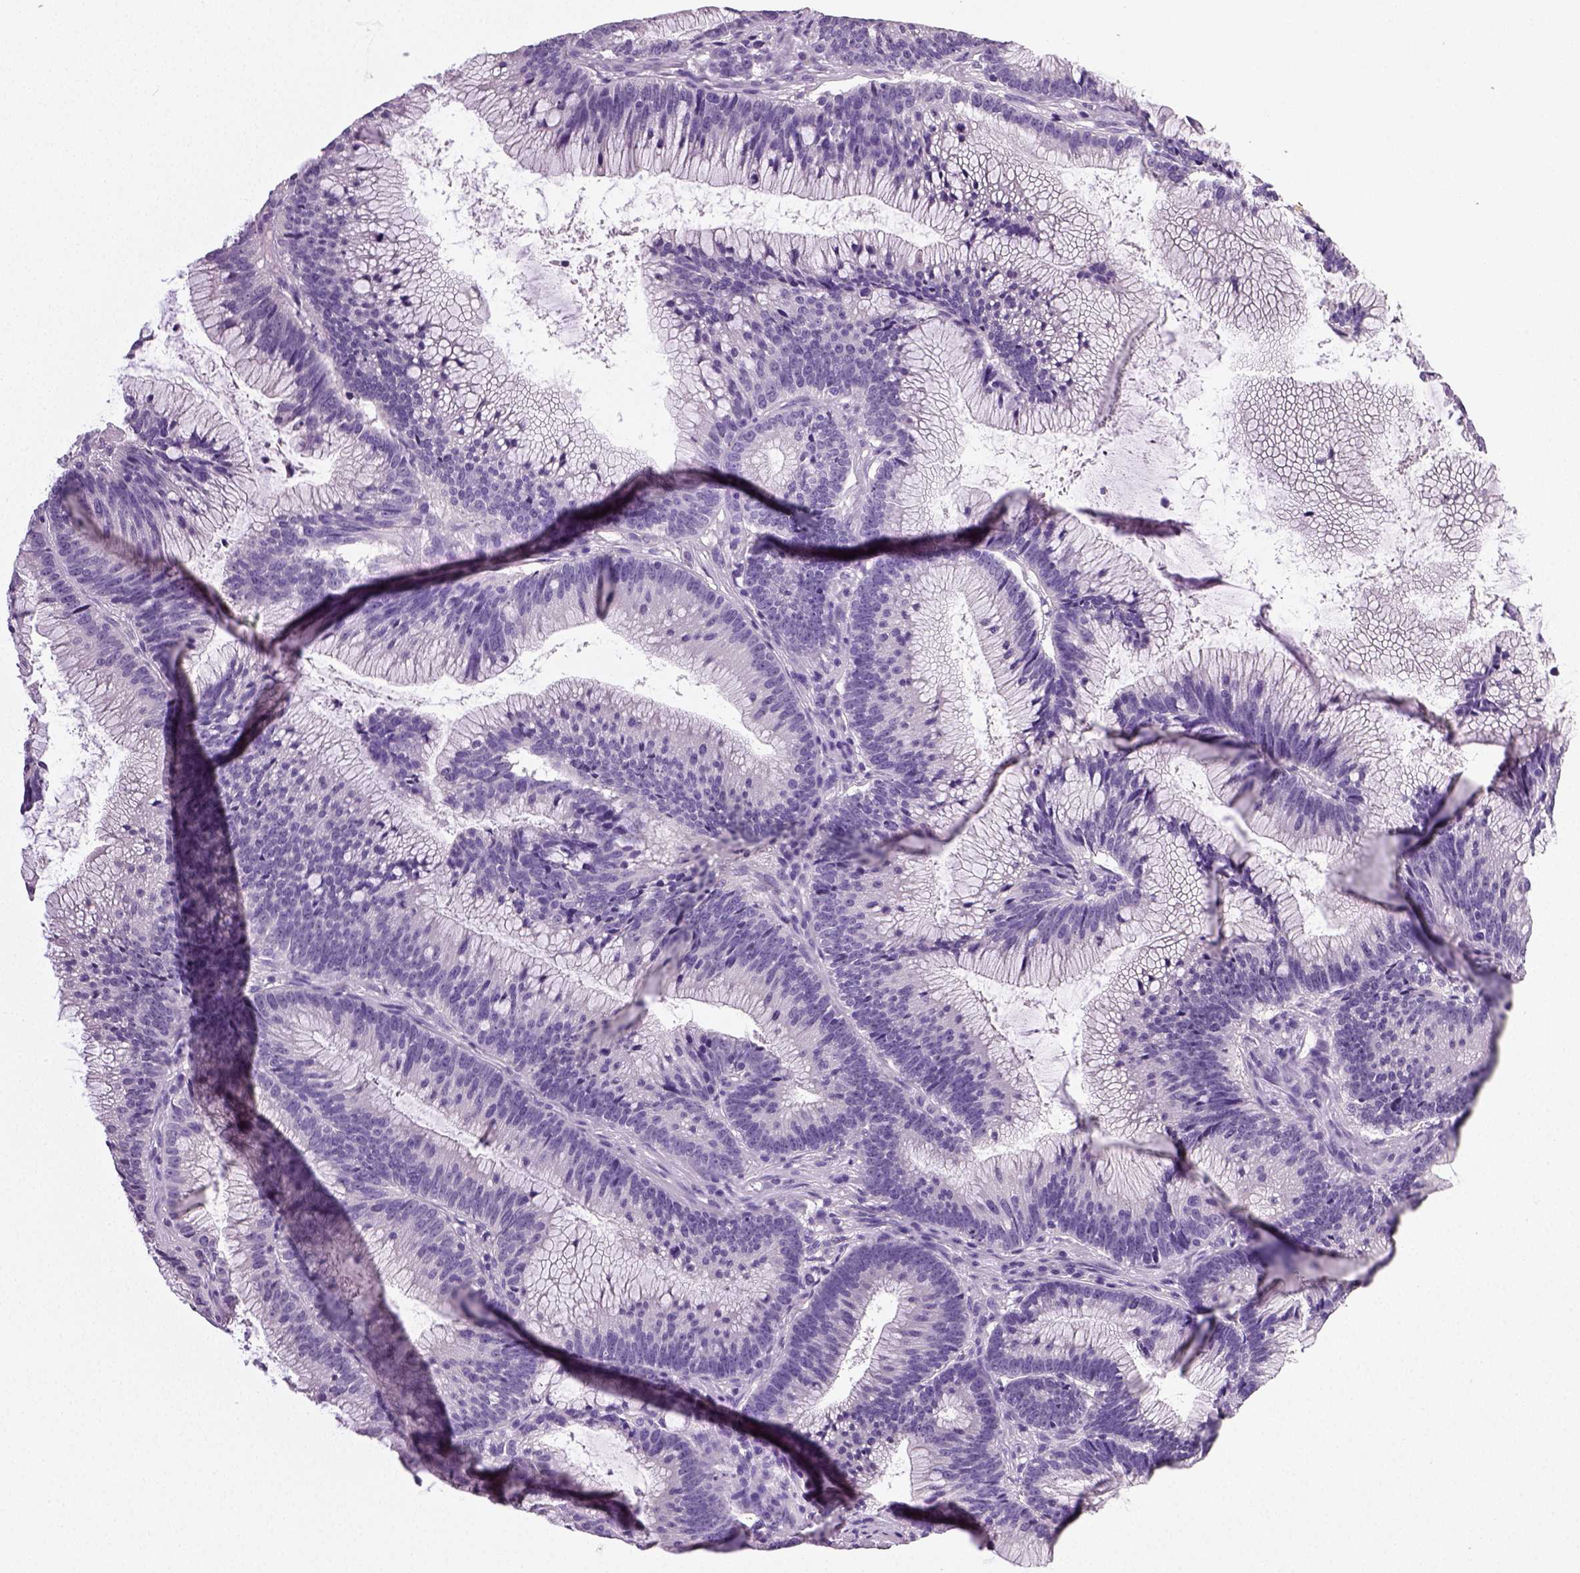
{"staining": {"intensity": "negative", "quantity": "none", "location": "none"}, "tissue": "colorectal cancer", "cell_type": "Tumor cells", "image_type": "cancer", "snomed": [{"axis": "morphology", "description": "Adenocarcinoma, NOS"}, {"axis": "topography", "description": "Colon"}], "caption": "IHC photomicrograph of neoplastic tissue: human adenocarcinoma (colorectal) stained with DAB (3,3'-diaminobenzidine) shows no significant protein staining in tumor cells.", "gene": "NECAB2", "patient": {"sex": "female", "age": 78}}